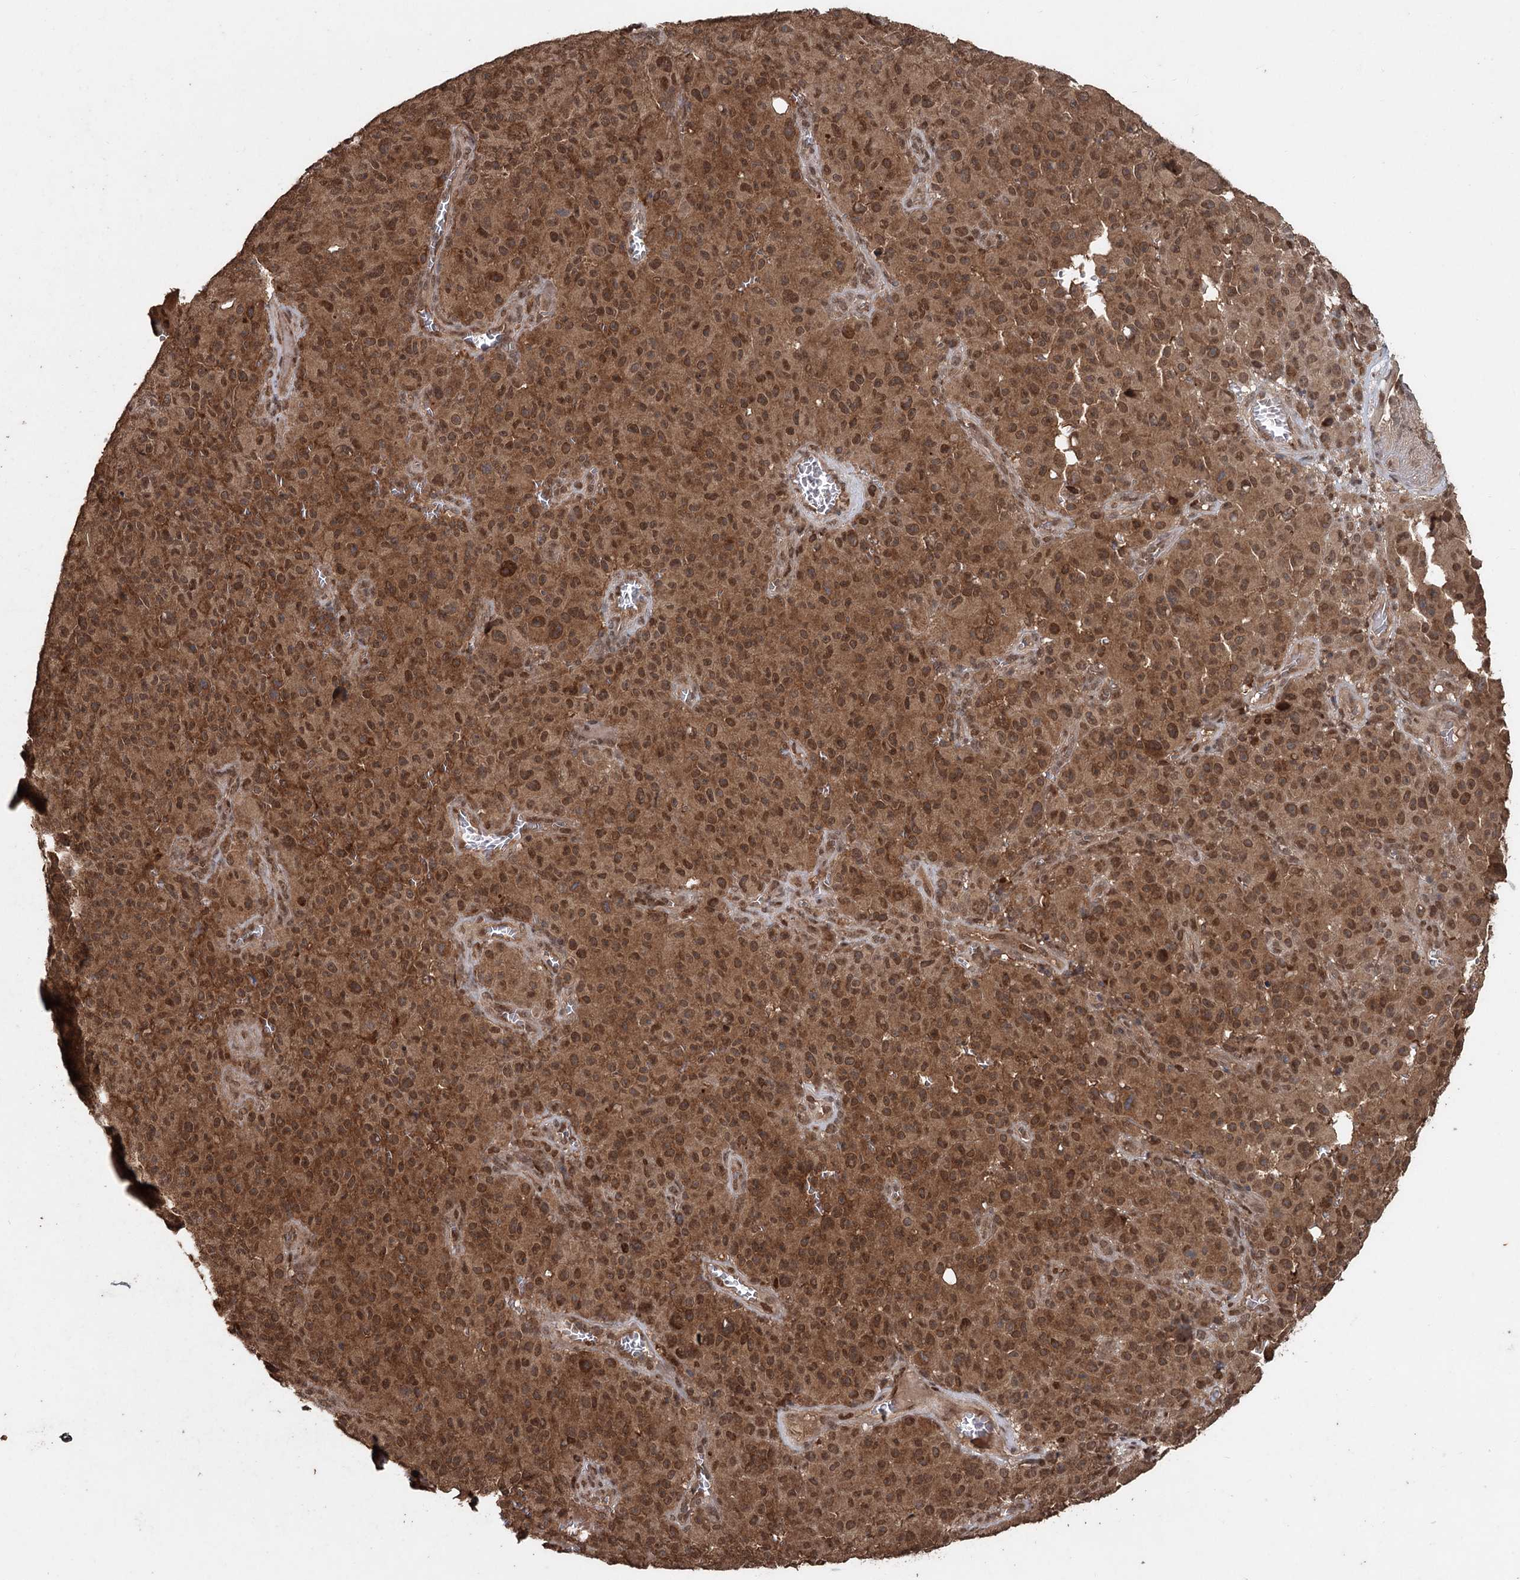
{"staining": {"intensity": "moderate", "quantity": ">75%", "location": "cytoplasmic/membranous,nuclear"}, "tissue": "melanoma", "cell_type": "Tumor cells", "image_type": "cancer", "snomed": [{"axis": "morphology", "description": "Malignant melanoma, NOS"}, {"axis": "topography", "description": "Skin"}], "caption": "Tumor cells show medium levels of moderate cytoplasmic/membranous and nuclear staining in about >75% of cells in melanoma. (IHC, brightfield microscopy, high magnification).", "gene": "FBXO7", "patient": {"sex": "female", "age": 82}}